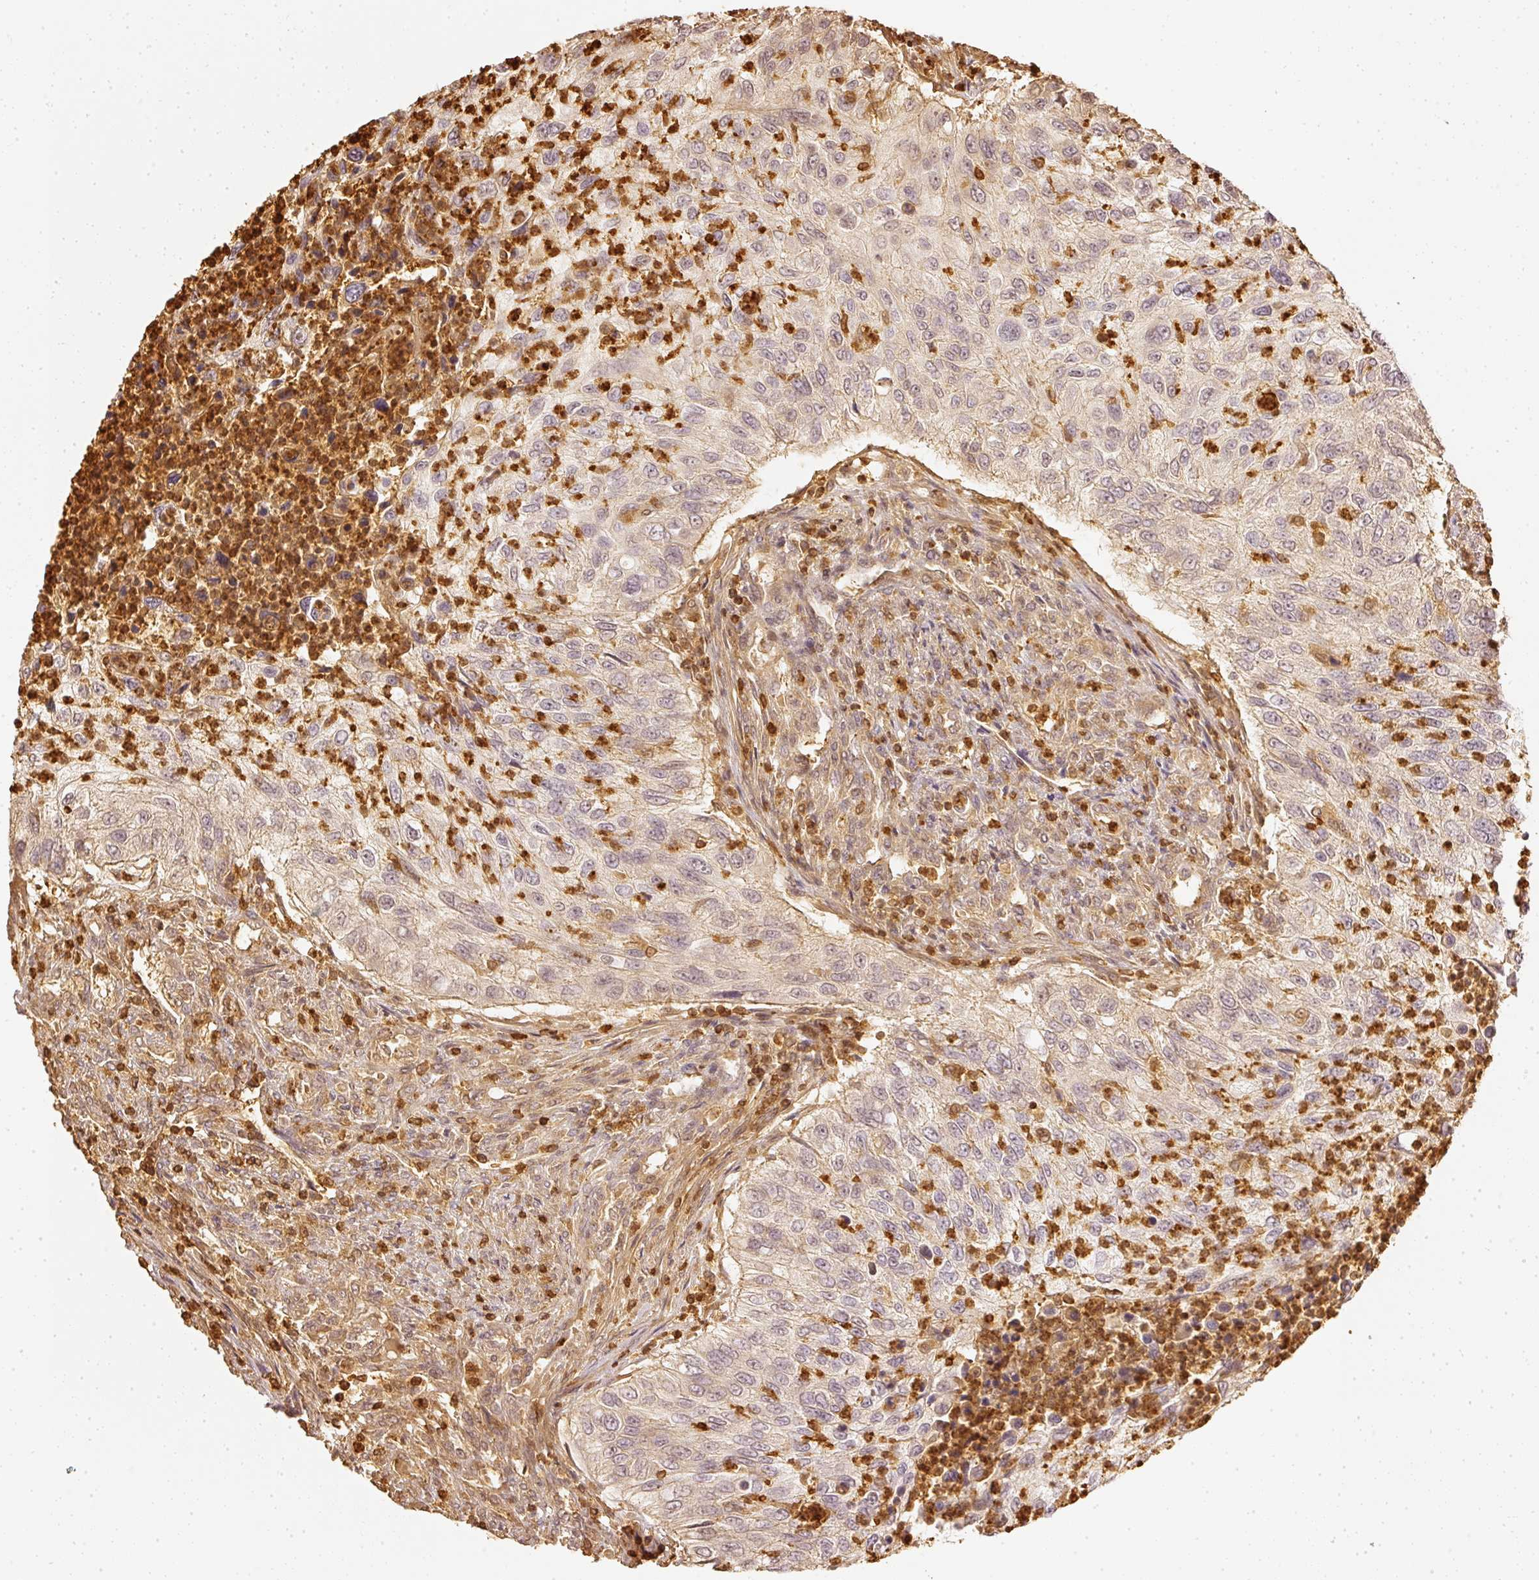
{"staining": {"intensity": "weak", "quantity": "<25%", "location": "cytoplasmic/membranous"}, "tissue": "urothelial cancer", "cell_type": "Tumor cells", "image_type": "cancer", "snomed": [{"axis": "morphology", "description": "Urothelial carcinoma, High grade"}, {"axis": "topography", "description": "Urinary bladder"}], "caption": "Immunohistochemistry (IHC) micrograph of neoplastic tissue: urothelial carcinoma (high-grade) stained with DAB exhibits no significant protein positivity in tumor cells. The staining was performed using DAB to visualize the protein expression in brown, while the nuclei were stained in blue with hematoxylin (Magnification: 20x).", "gene": "PFN1", "patient": {"sex": "female", "age": 60}}